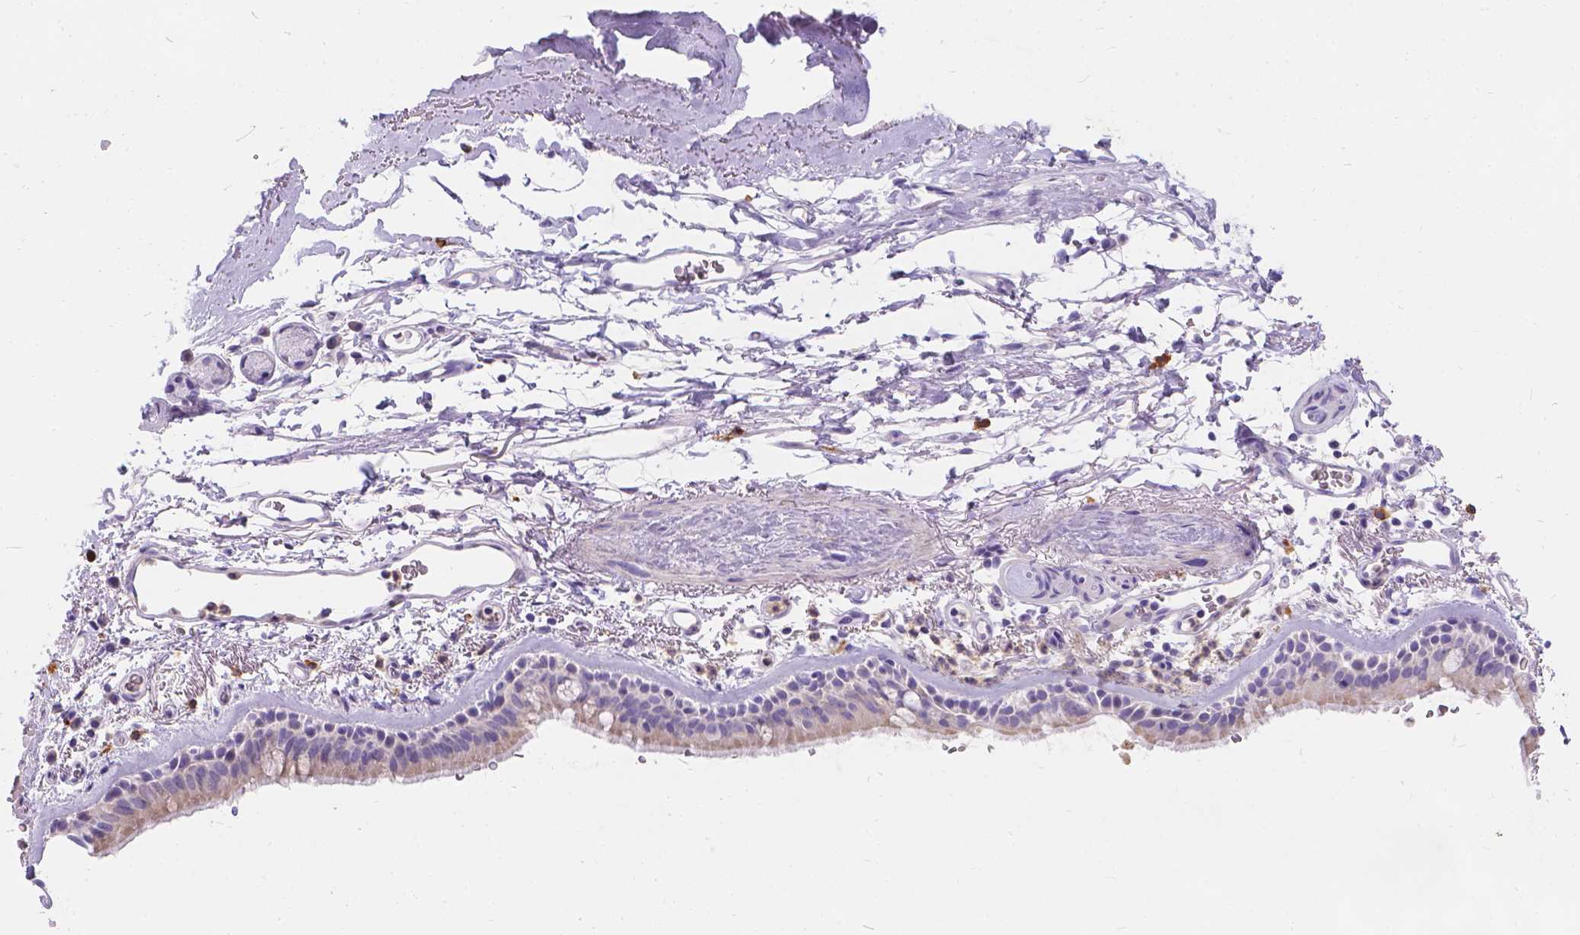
{"staining": {"intensity": "negative", "quantity": "none", "location": "none"}, "tissue": "bronchus", "cell_type": "Respiratory epithelial cells", "image_type": "normal", "snomed": [{"axis": "morphology", "description": "Normal tissue, NOS"}, {"axis": "topography", "description": "Lymph node"}, {"axis": "topography", "description": "Bronchus"}], "caption": "Respiratory epithelial cells show no significant expression in benign bronchus.", "gene": "GNRHR", "patient": {"sex": "female", "age": 70}}